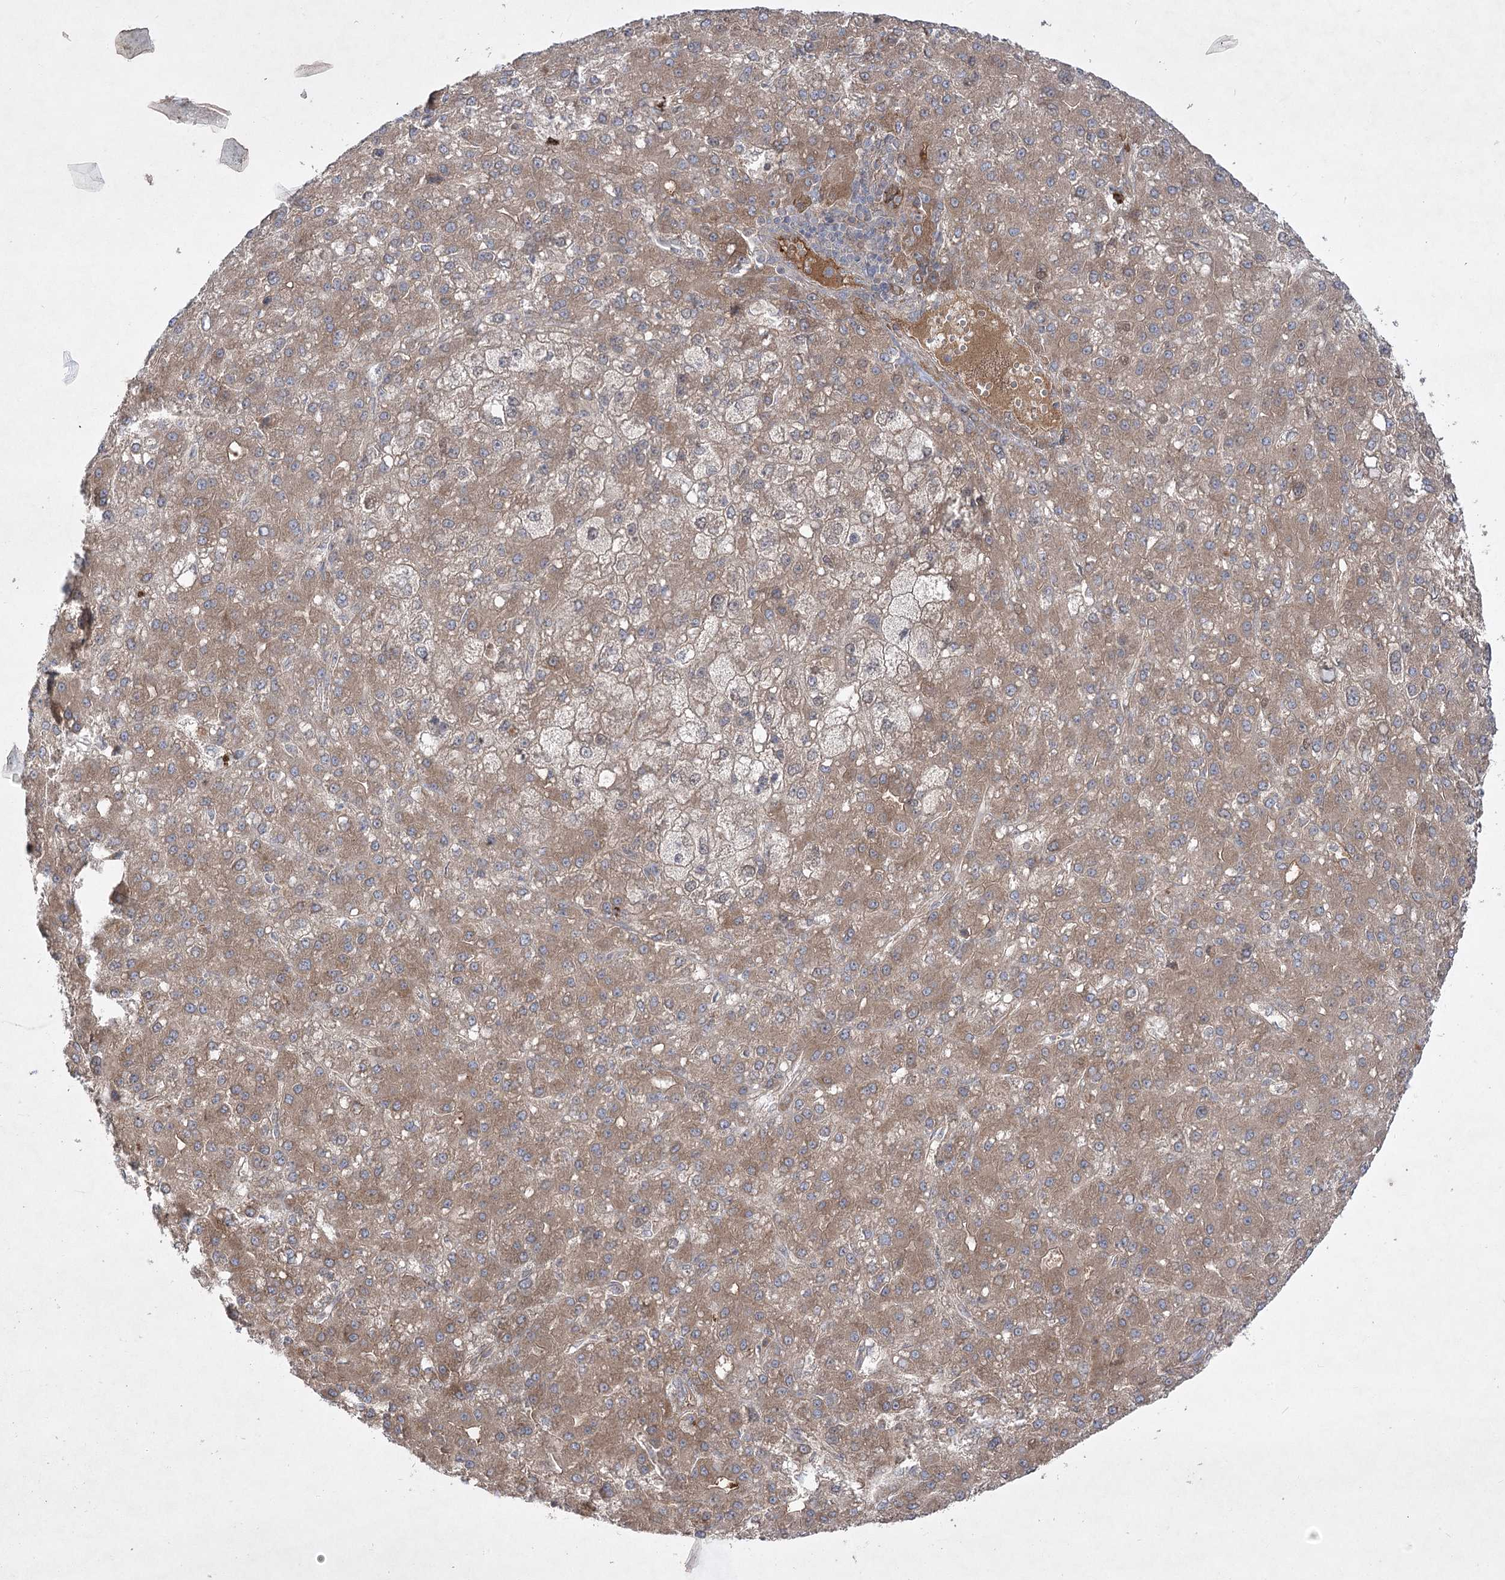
{"staining": {"intensity": "moderate", "quantity": ">75%", "location": "cytoplasmic/membranous"}, "tissue": "liver cancer", "cell_type": "Tumor cells", "image_type": "cancer", "snomed": [{"axis": "morphology", "description": "Carcinoma, Hepatocellular, NOS"}, {"axis": "topography", "description": "Liver"}], "caption": "Protein expression analysis of liver cancer reveals moderate cytoplasmic/membranous staining in approximately >75% of tumor cells.", "gene": "PLEKHA5", "patient": {"sex": "male", "age": 67}}